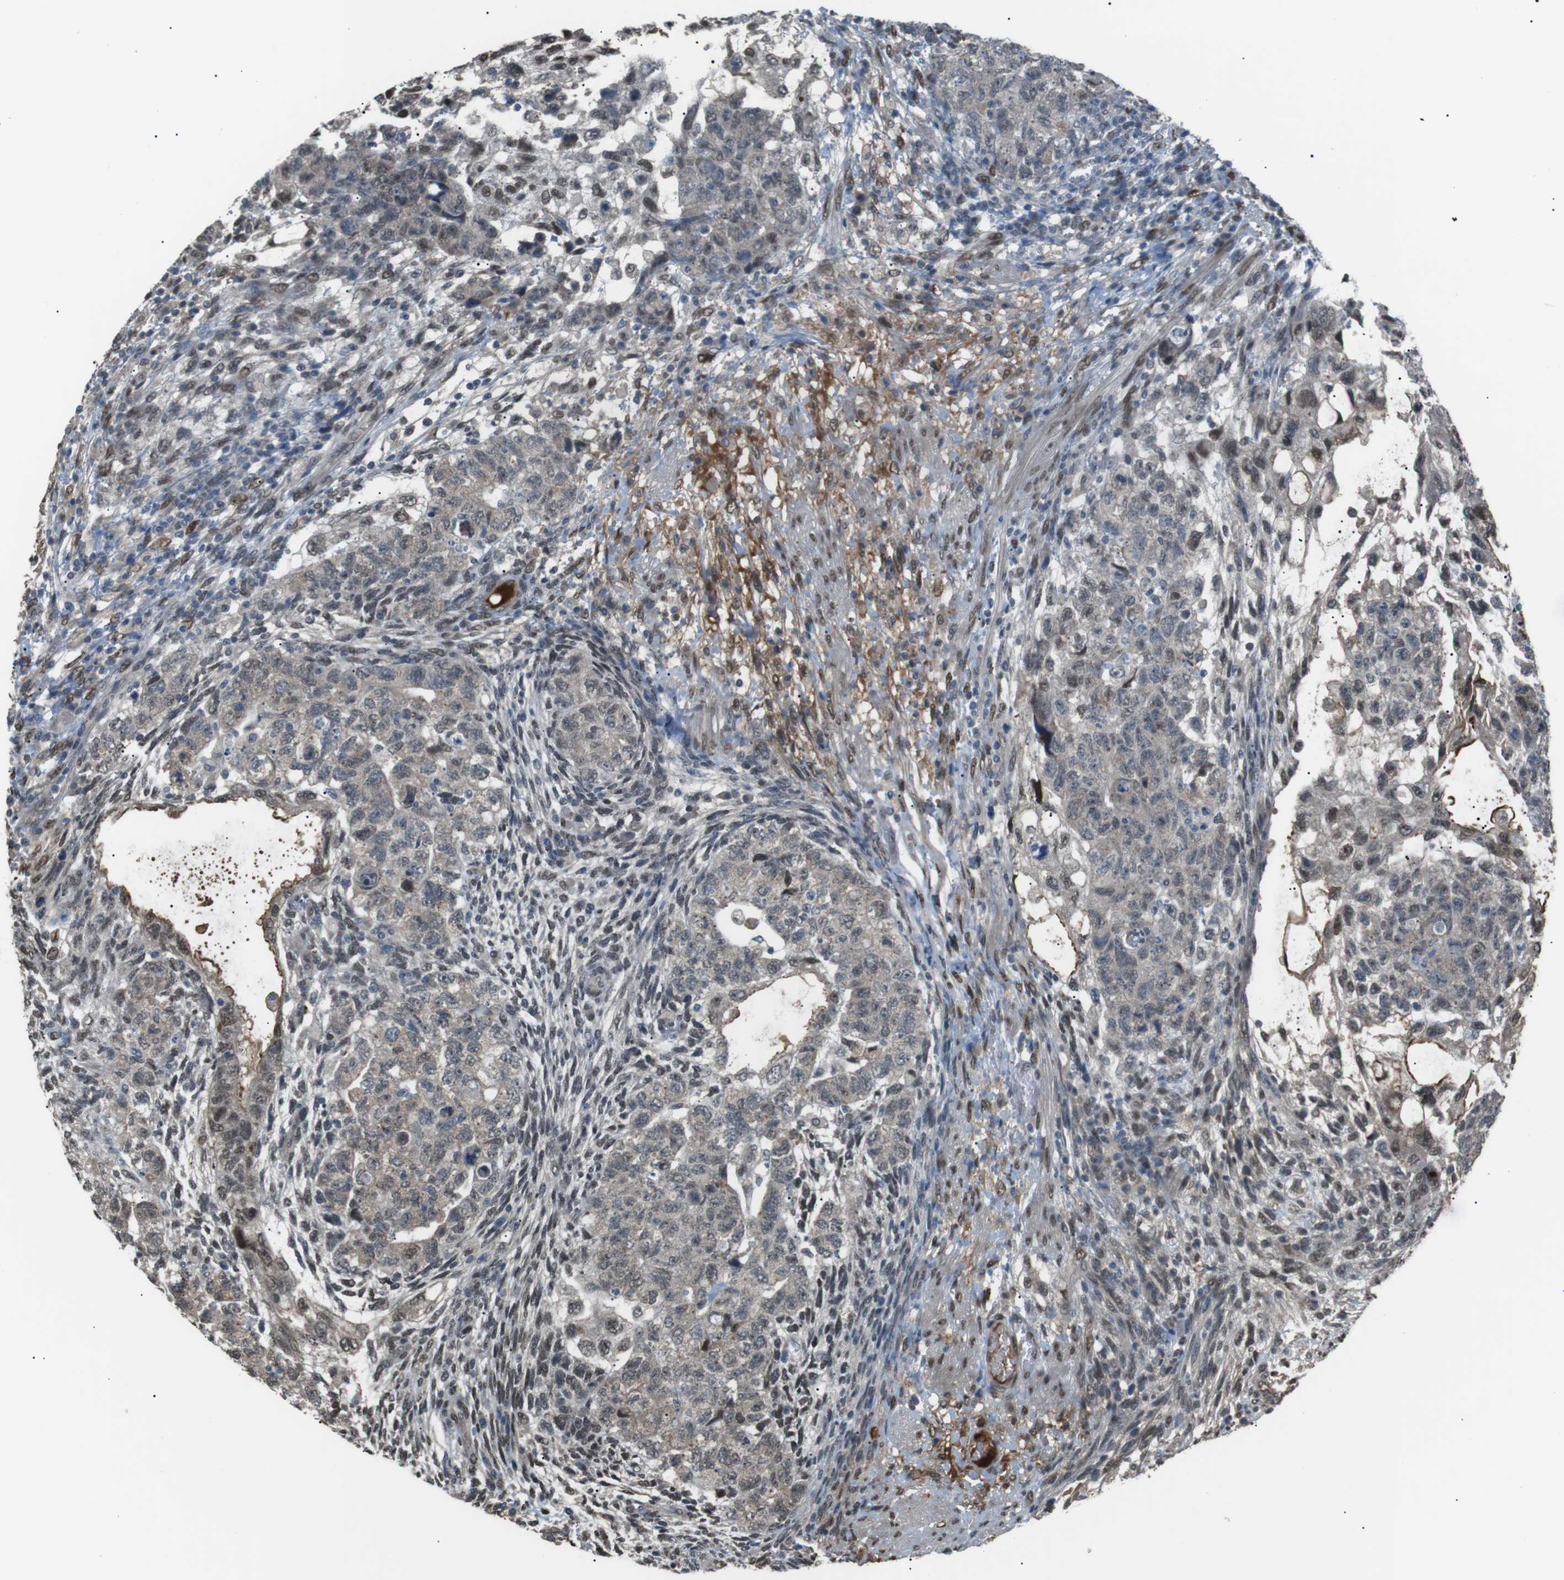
{"staining": {"intensity": "weak", "quantity": "25%-75%", "location": "cytoplasmic/membranous,nuclear"}, "tissue": "testis cancer", "cell_type": "Tumor cells", "image_type": "cancer", "snomed": [{"axis": "morphology", "description": "Normal tissue, NOS"}, {"axis": "morphology", "description": "Carcinoma, Embryonal, NOS"}, {"axis": "topography", "description": "Testis"}], "caption": "Protein positivity by immunohistochemistry reveals weak cytoplasmic/membranous and nuclear staining in approximately 25%-75% of tumor cells in testis cancer.", "gene": "SRPK2", "patient": {"sex": "male", "age": 36}}